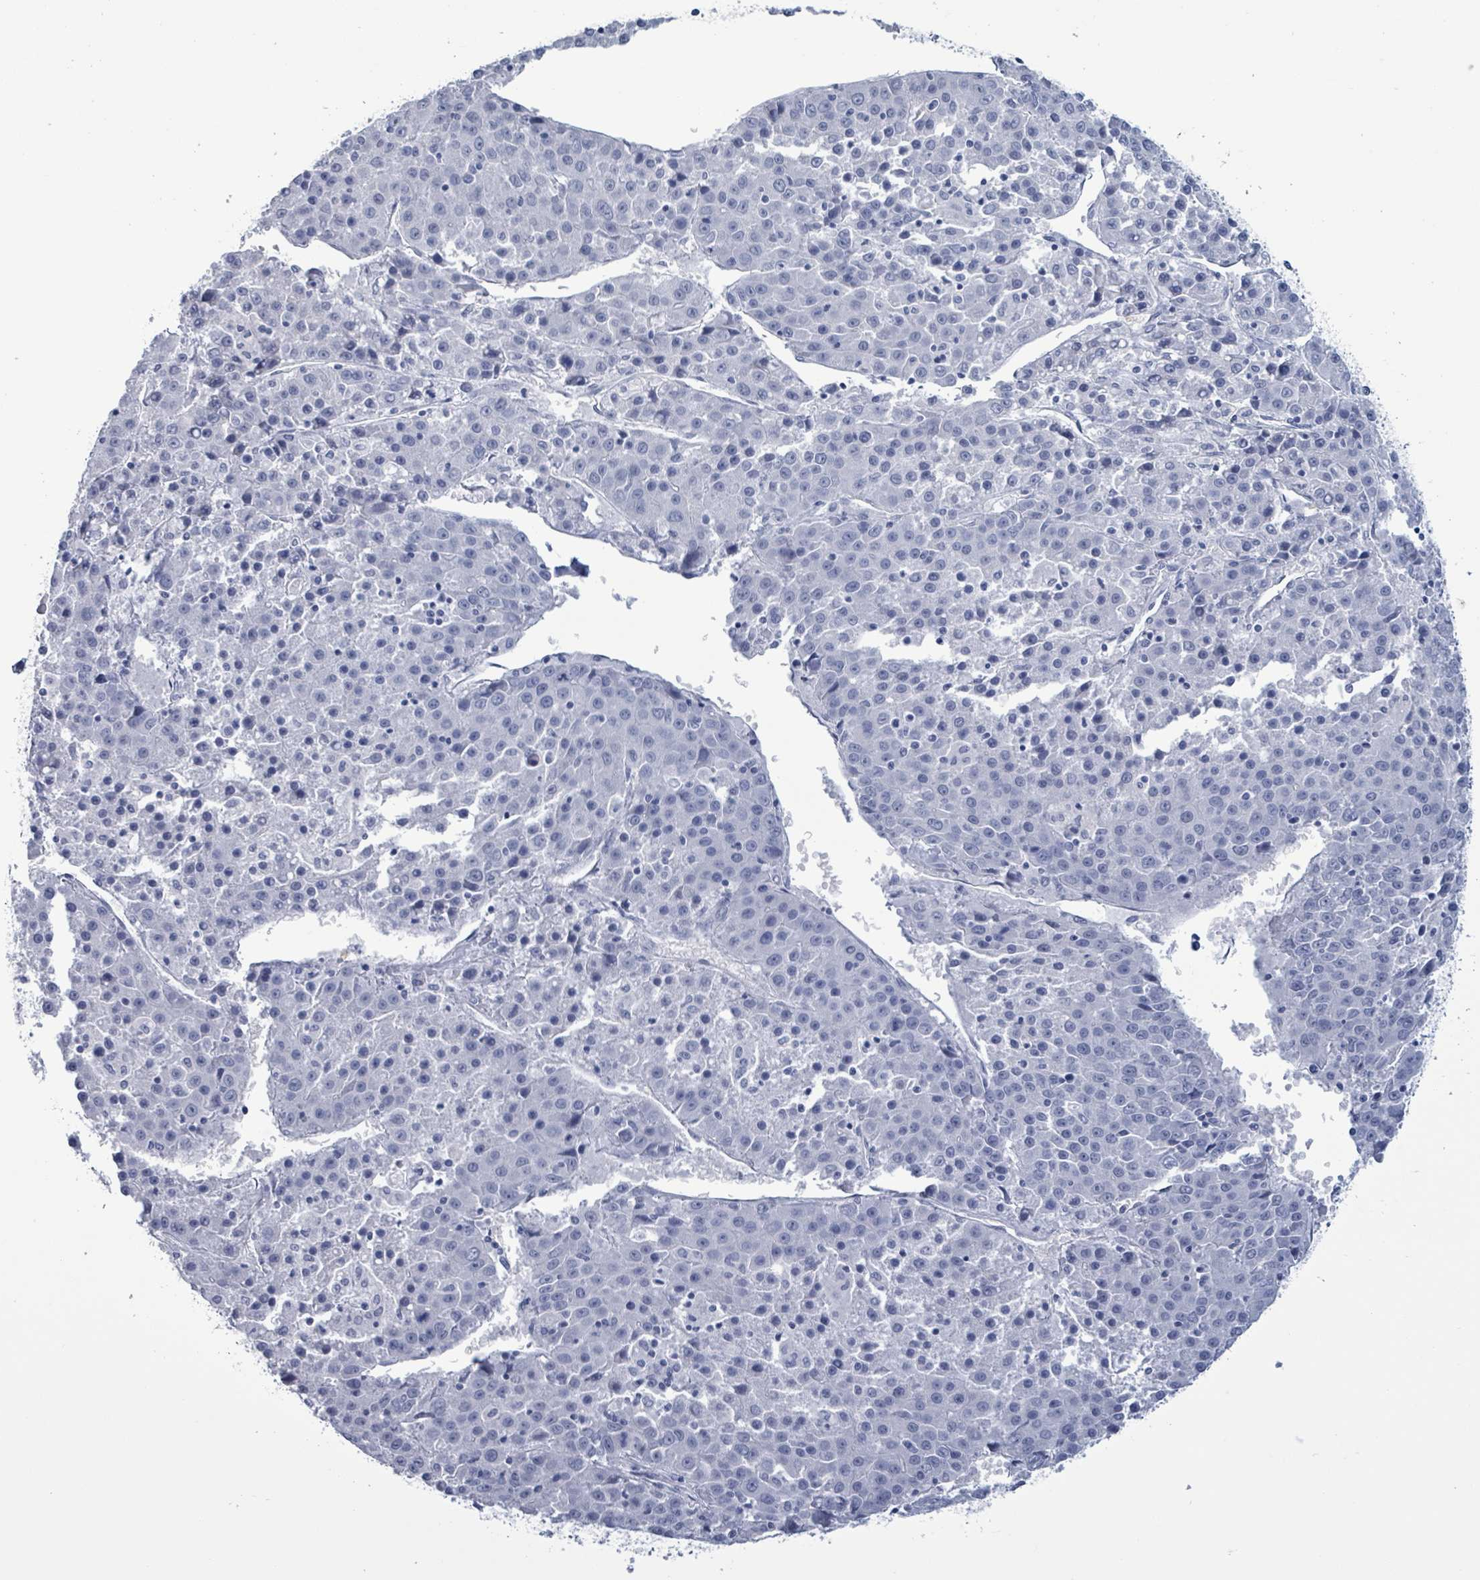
{"staining": {"intensity": "negative", "quantity": "none", "location": "none"}, "tissue": "liver cancer", "cell_type": "Tumor cells", "image_type": "cancer", "snomed": [{"axis": "morphology", "description": "Carcinoma, Hepatocellular, NOS"}, {"axis": "topography", "description": "Liver"}], "caption": "Immunohistochemical staining of hepatocellular carcinoma (liver) shows no significant expression in tumor cells.", "gene": "NKX2-1", "patient": {"sex": "female", "age": 53}}